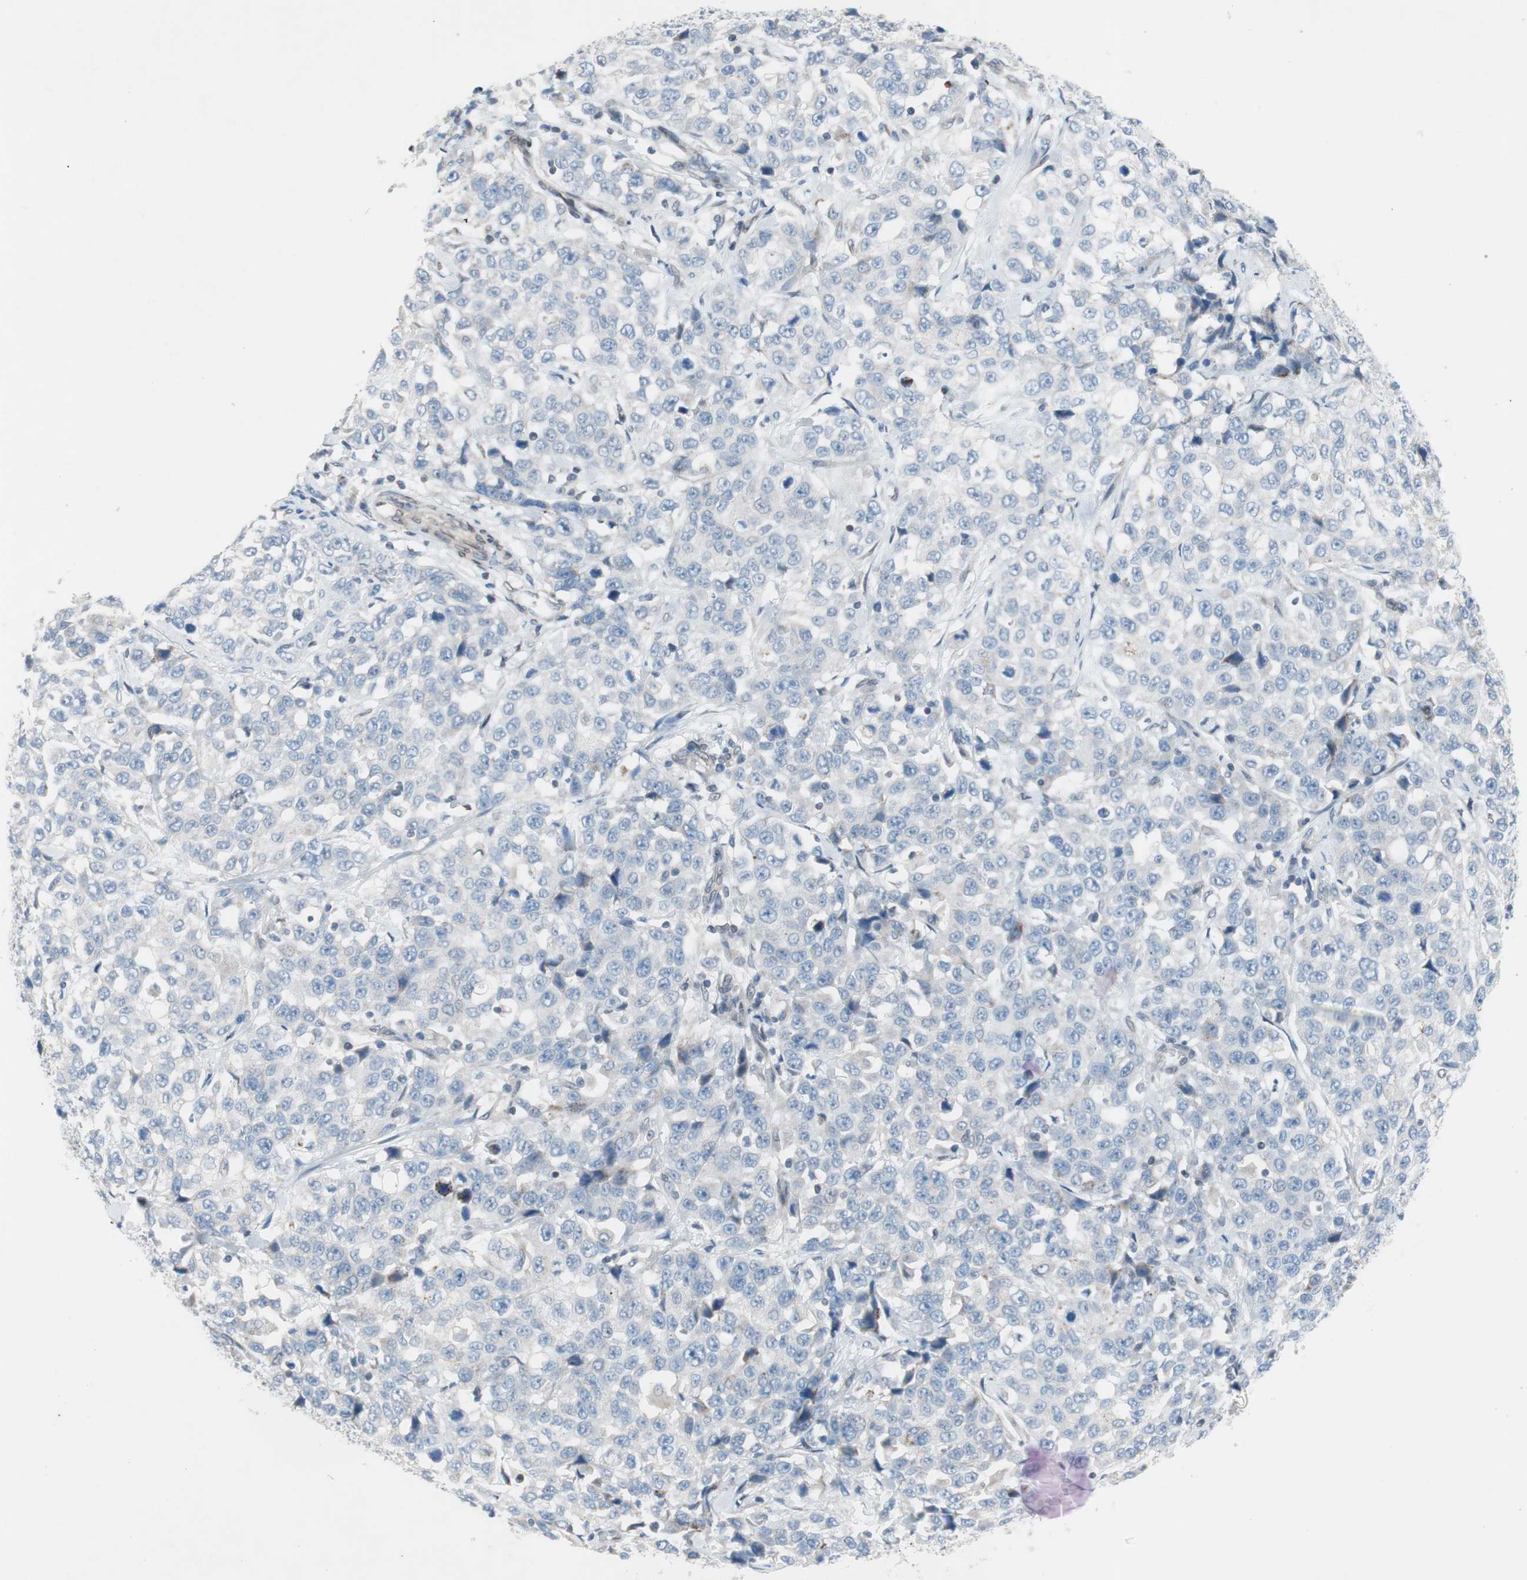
{"staining": {"intensity": "negative", "quantity": "none", "location": "none"}, "tissue": "stomach cancer", "cell_type": "Tumor cells", "image_type": "cancer", "snomed": [{"axis": "morphology", "description": "Normal tissue, NOS"}, {"axis": "morphology", "description": "Adenocarcinoma, NOS"}, {"axis": "topography", "description": "Stomach"}], "caption": "A high-resolution photomicrograph shows immunohistochemistry staining of stomach cancer, which demonstrates no significant staining in tumor cells. (Stains: DAB immunohistochemistry (IHC) with hematoxylin counter stain, Microscopy: brightfield microscopy at high magnification).", "gene": "ARNT2", "patient": {"sex": "male", "age": 48}}